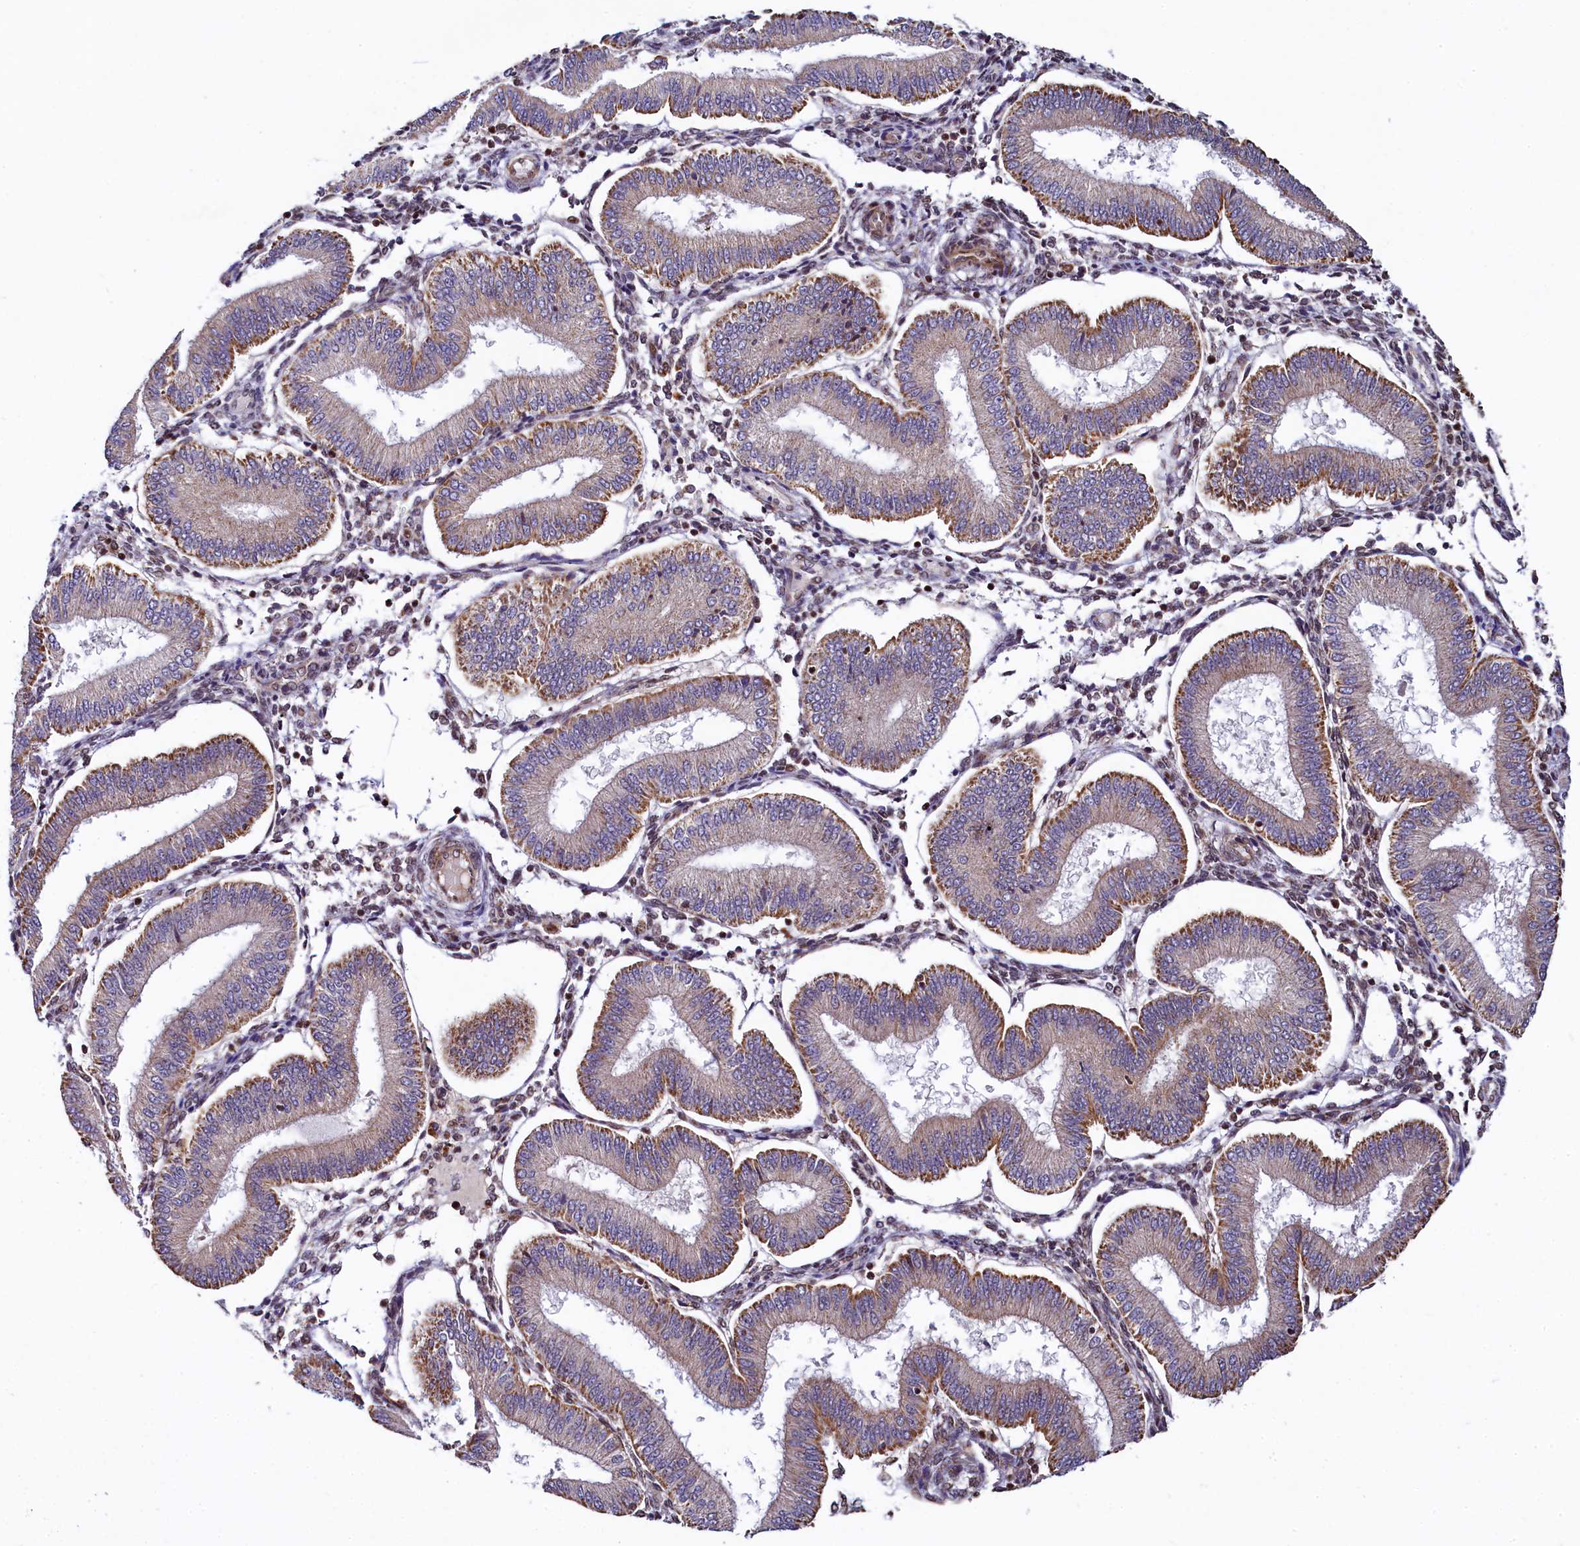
{"staining": {"intensity": "moderate", "quantity": "25%-75%", "location": "cytoplasmic/membranous,nuclear"}, "tissue": "endometrium", "cell_type": "Cells in endometrial stroma", "image_type": "normal", "snomed": [{"axis": "morphology", "description": "Normal tissue, NOS"}, {"axis": "topography", "description": "Endometrium"}], "caption": "This is a histology image of immunohistochemistry staining of unremarkable endometrium, which shows moderate expression in the cytoplasmic/membranous,nuclear of cells in endometrial stroma.", "gene": "ZNF577", "patient": {"sex": "female", "age": 39}}